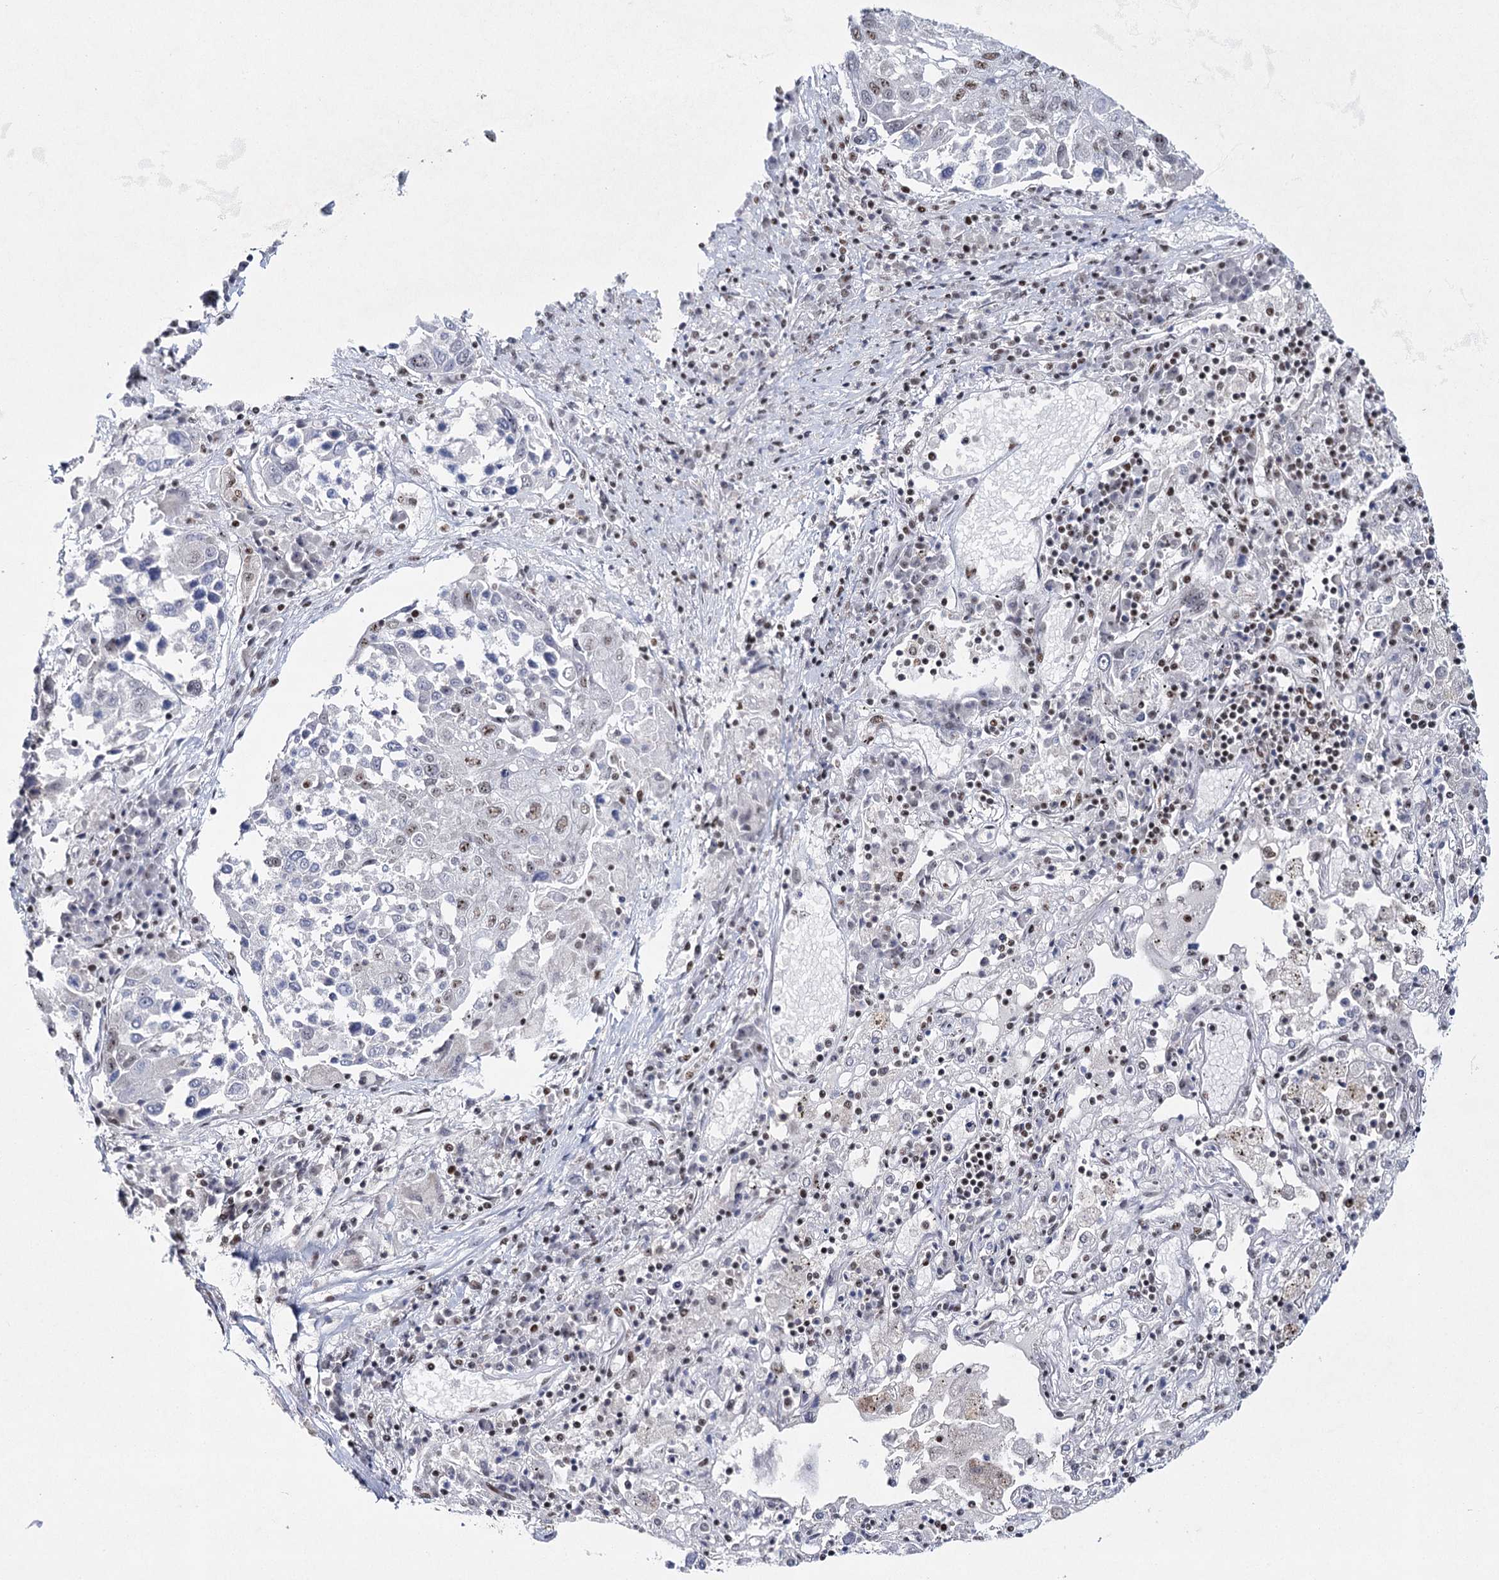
{"staining": {"intensity": "moderate", "quantity": "25%-75%", "location": "nuclear"}, "tissue": "lung cancer", "cell_type": "Tumor cells", "image_type": "cancer", "snomed": [{"axis": "morphology", "description": "Squamous cell carcinoma, NOS"}, {"axis": "topography", "description": "Lung"}], "caption": "A medium amount of moderate nuclear expression is present in about 25%-75% of tumor cells in lung cancer tissue.", "gene": "SCAF8", "patient": {"sex": "male", "age": 65}}